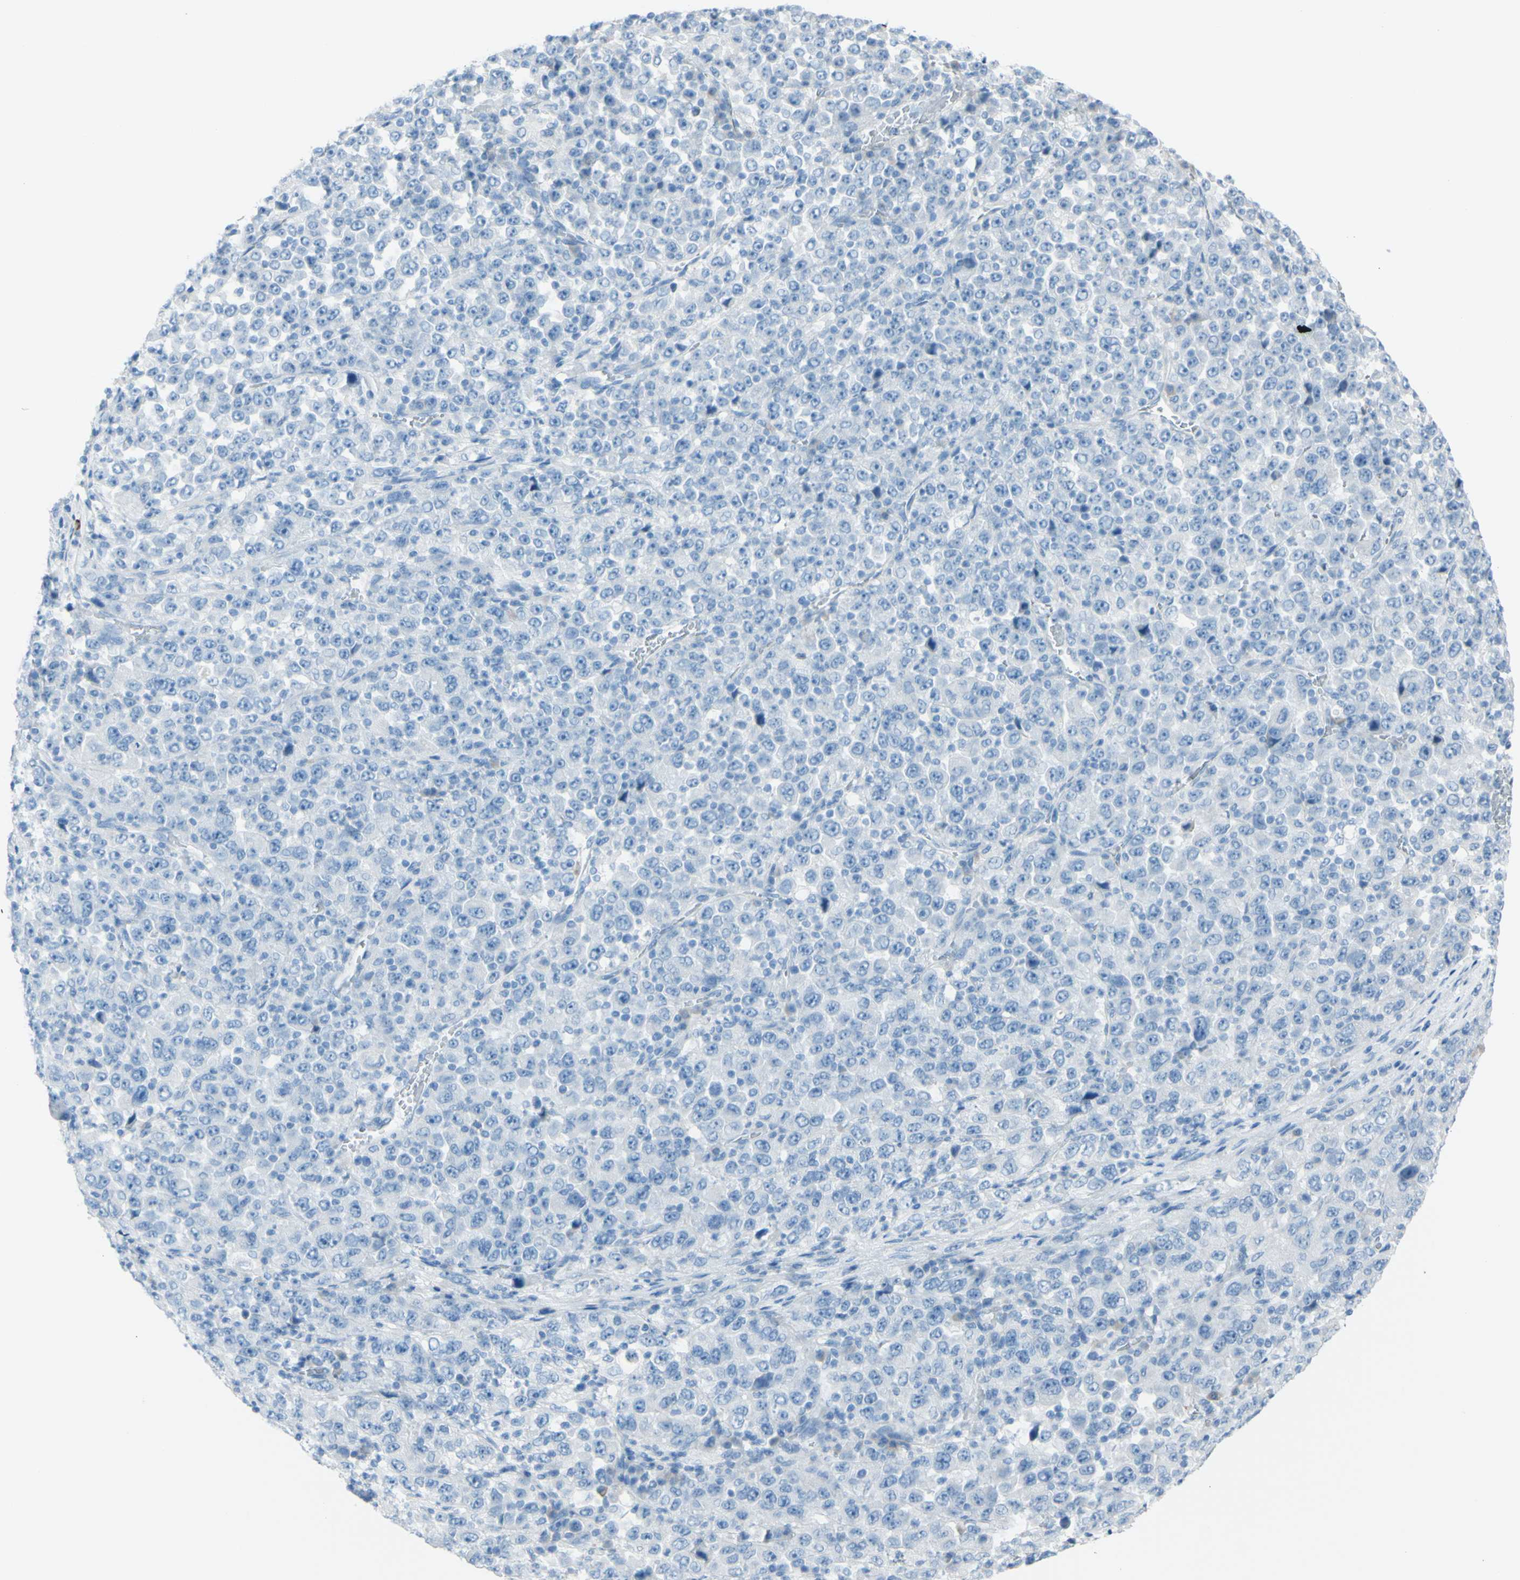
{"staining": {"intensity": "negative", "quantity": "none", "location": "none"}, "tissue": "stomach cancer", "cell_type": "Tumor cells", "image_type": "cancer", "snomed": [{"axis": "morphology", "description": "Normal tissue, NOS"}, {"axis": "morphology", "description": "Adenocarcinoma, NOS"}, {"axis": "topography", "description": "Stomach, upper"}, {"axis": "topography", "description": "Stomach"}], "caption": "Histopathology image shows no significant protein expression in tumor cells of adenocarcinoma (stomach).", "gene": "TFPI2", "patient": {"sex": "male", "age": 59}}